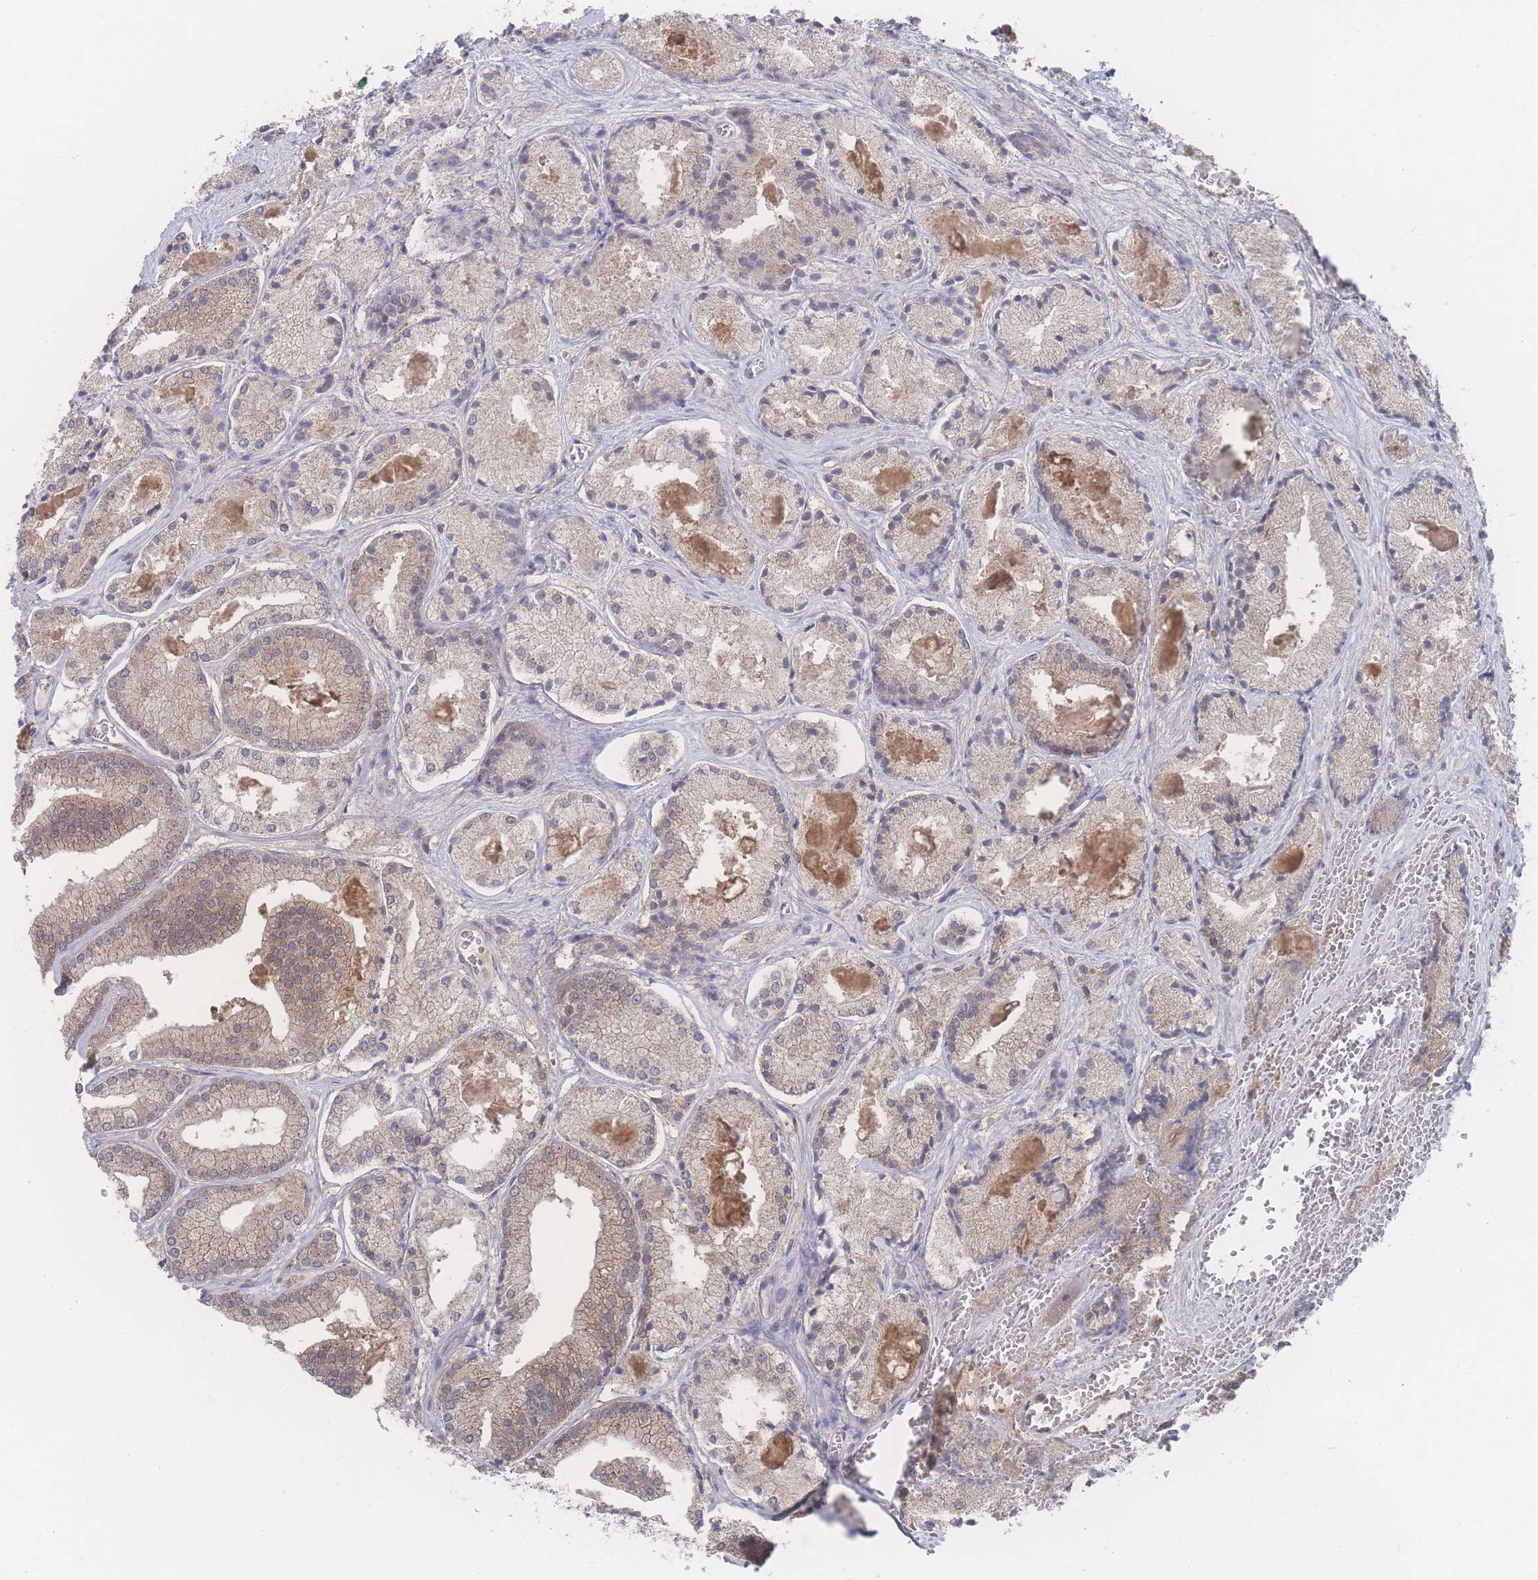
{"staining": {"intensity": "weak", "quantity": "<25%", "location": "cytoplasmic/membranous"}, "tissue": "prostate cancer", "cell_type": "Tumor cells", "image_type": "cancer", "snomed": [{"axis": "morphology", "description": "Adenocarcinoma, High grade"}, {"axis": "topography", "description": "Prostate"}], "caption": "A photomicrograph of human prostate cancer (adenocarcinoma (high-grade)) is negative for staining in tumor cells. (IHC, brightfield microscopy, high magnification).", "gene": "NBEAL1", "patient": {"sex": "male", "age": 67}}